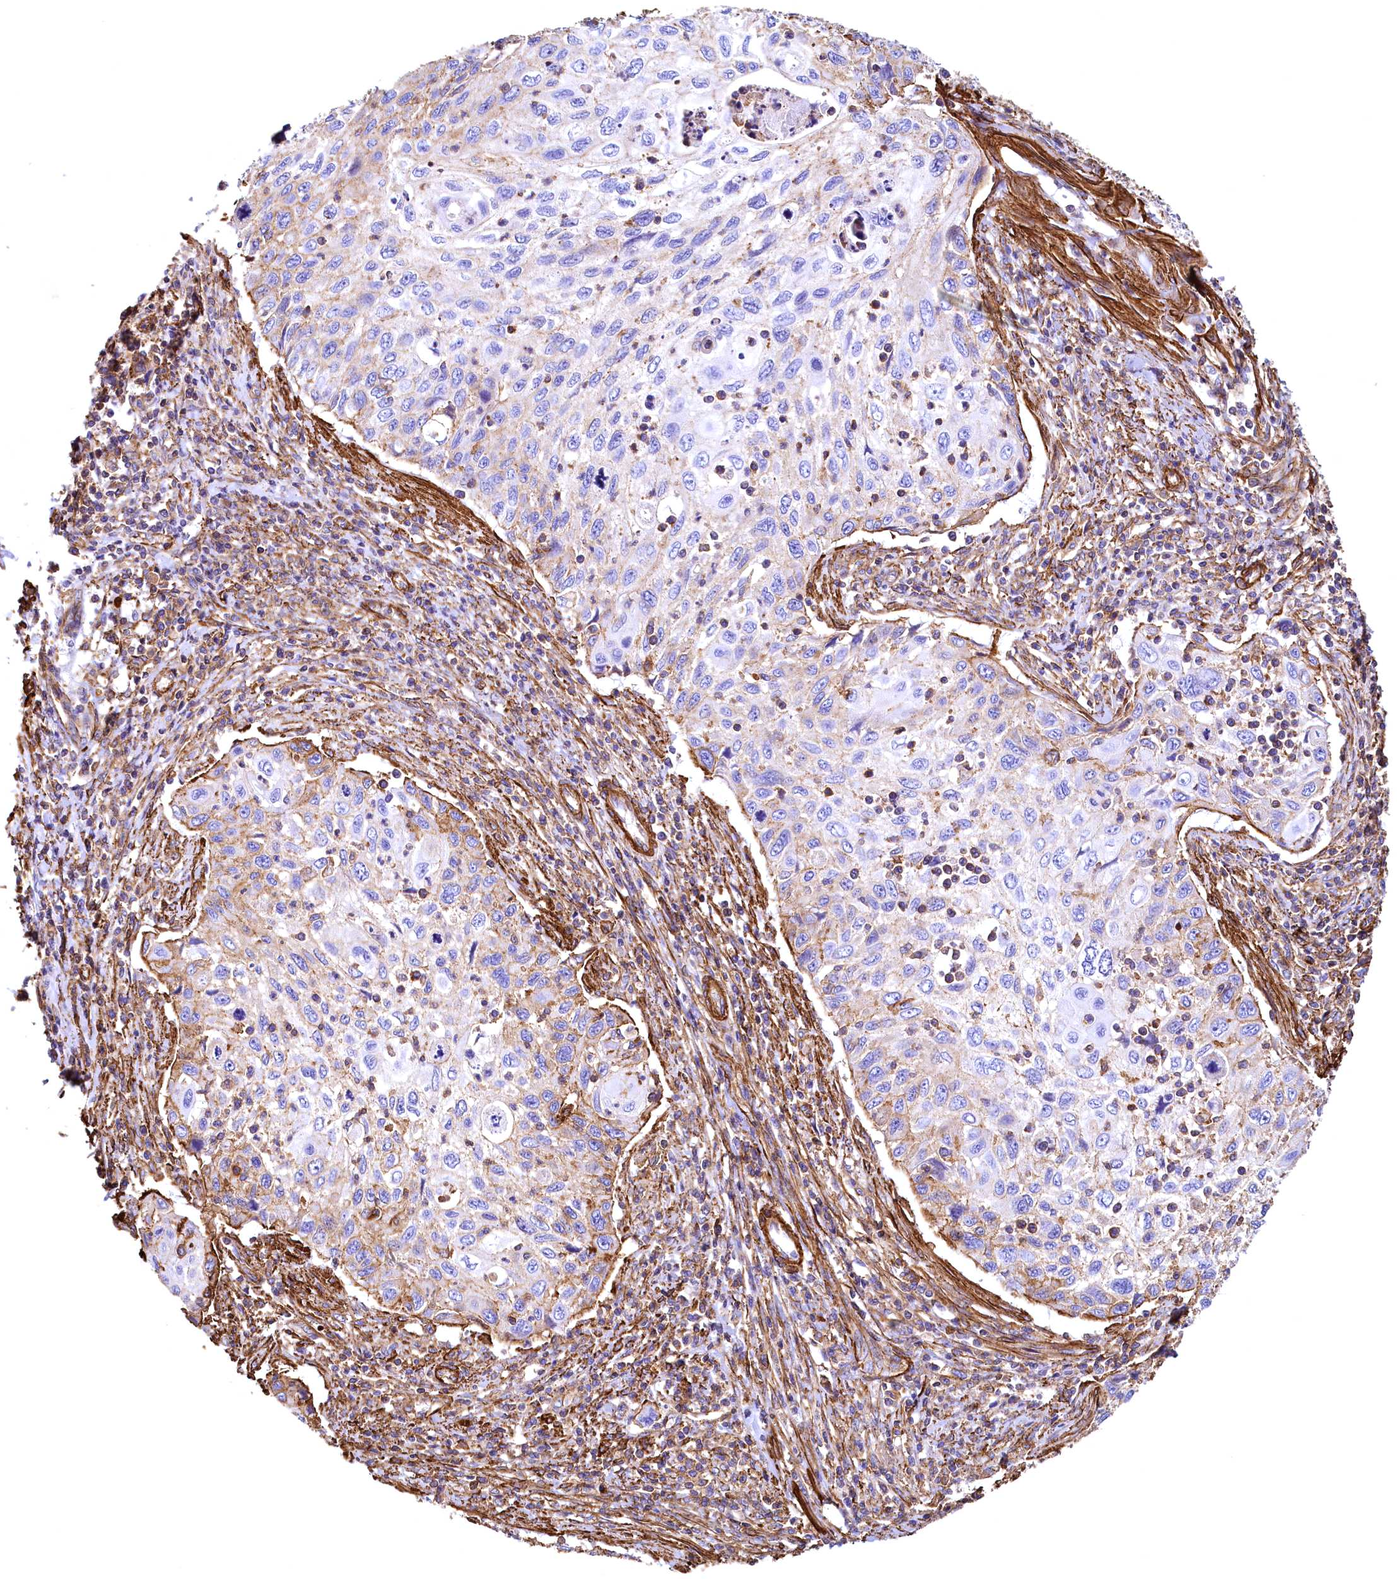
{"staining": {"intensity": "weak", "quantity": "25%-75%", "location": "cytoplasmic/membranous"}, "tissue": "cervical cancer", "cell_type": "Tumor cells", "image_type": "cancer", "snomed": [{"axis": "morphology", "description": "Squamous cell carcinoma, NOS"}, {"axis": "topography", "description": "Cervix"}], "caption": "Cervical cancer stained with a brown dye shows weak cytoplasmic/membranous positive staining in approximately 25%-75% of tumor cells.", "gene": "THBS1", "patient": {"sex": "female", "age": 70}}